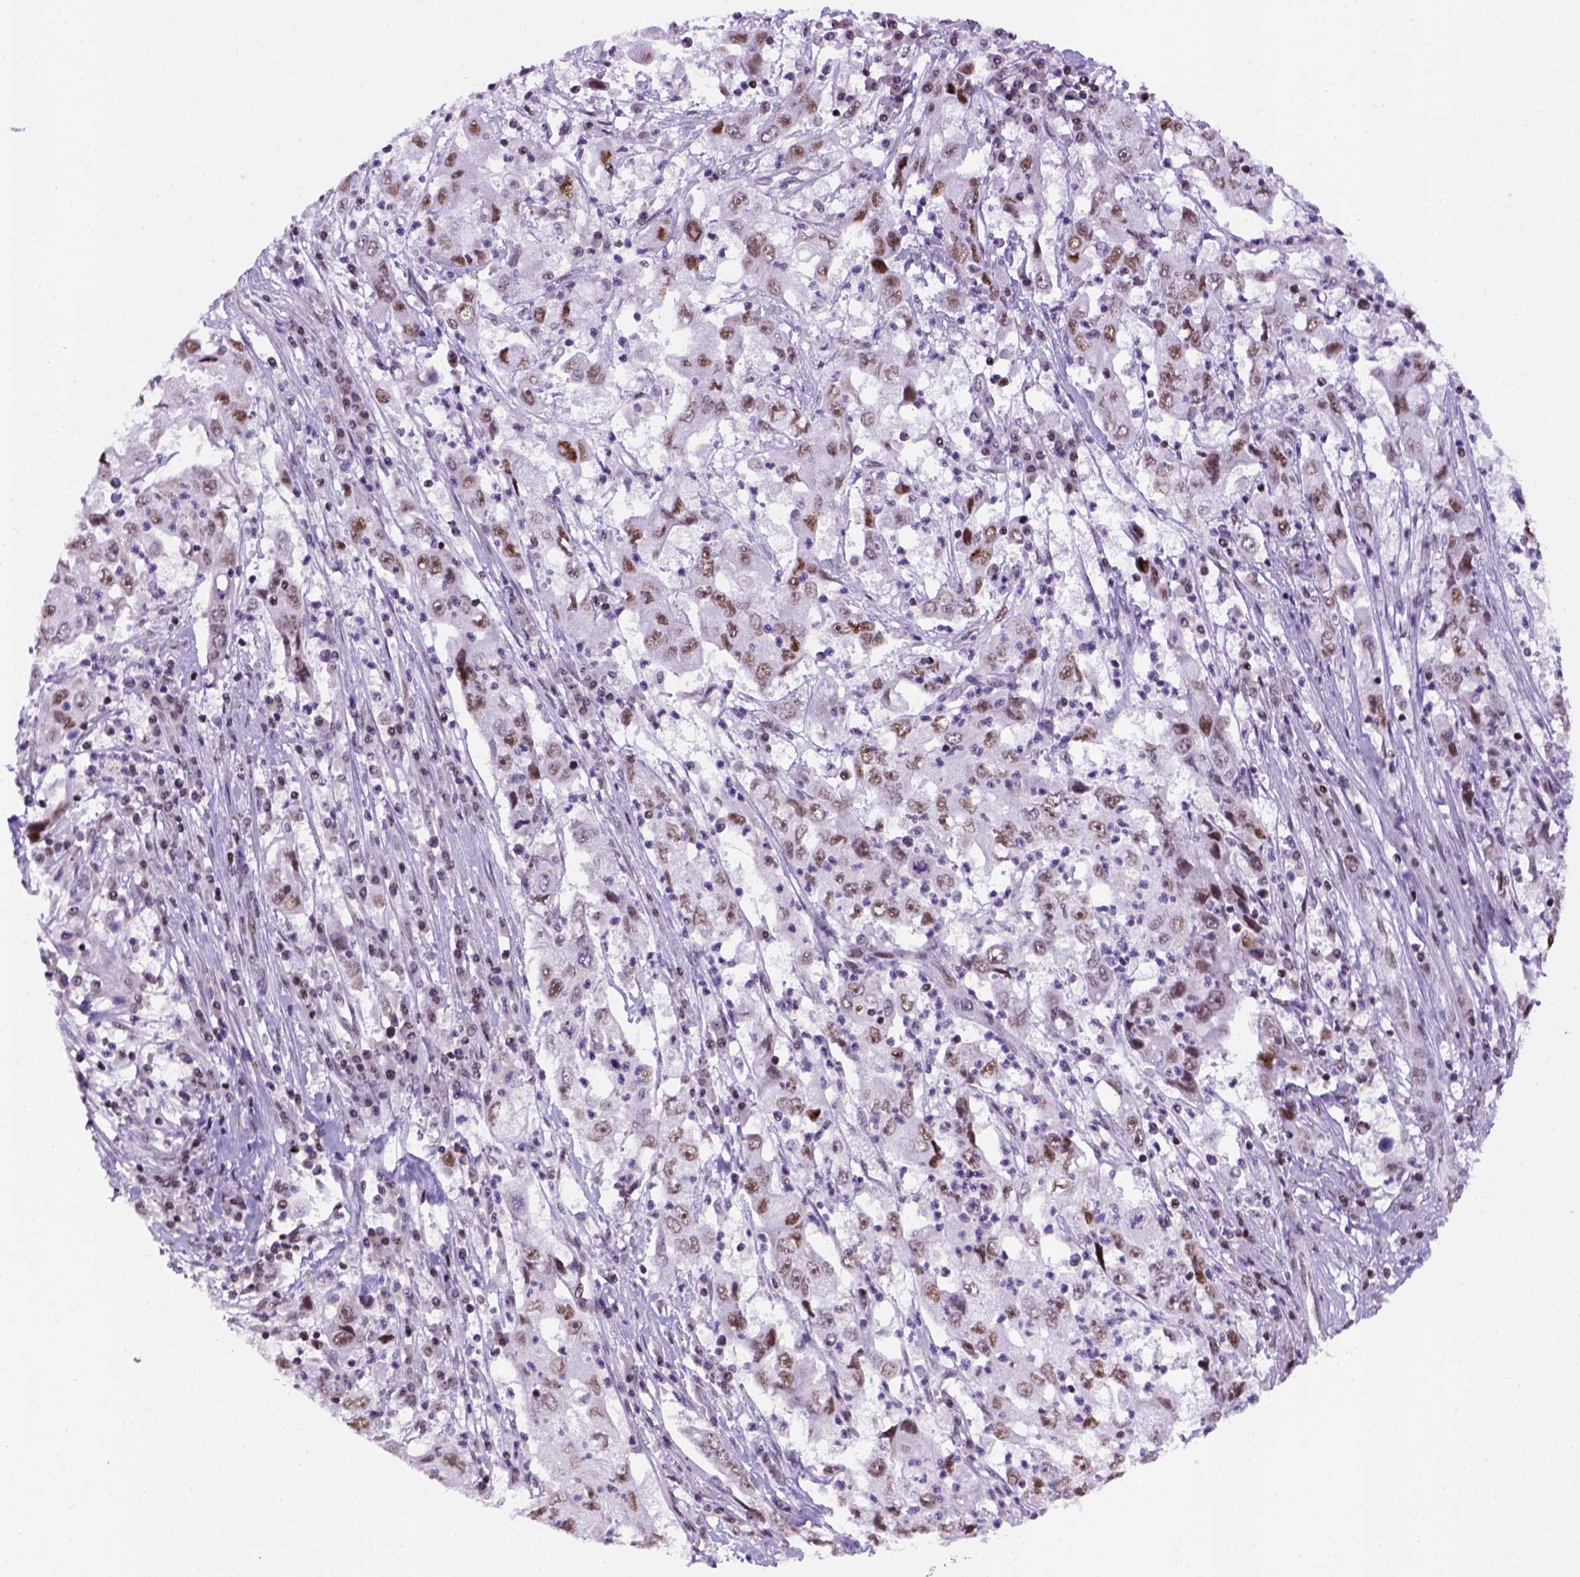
{"staining": {"intensity": "moderate", "quantity": "<25%", "location": "cytoplasmic/membranous"}, "tissue": "cervical cancer", "cell_type": "Tumor cells", "image_type": "cancer", "snomed": [{"axis": "morphology", "description": "Squamous cell carcinoma, NOS"}, {"axis": "topography", "description": "Cervix"}], "caption": "IHC micrograph of neoplastic tissue: human cervical cancer stained using immunohistochemistry (IHC) shows low levels of moderate protein expression localized specifically in the cytoplasmic/membranous of tumor cells, appearing as a cytoplasmic/membranous brown color.", "gene": "TBPL1", "patient": {"sex": "female", "age": 36}}